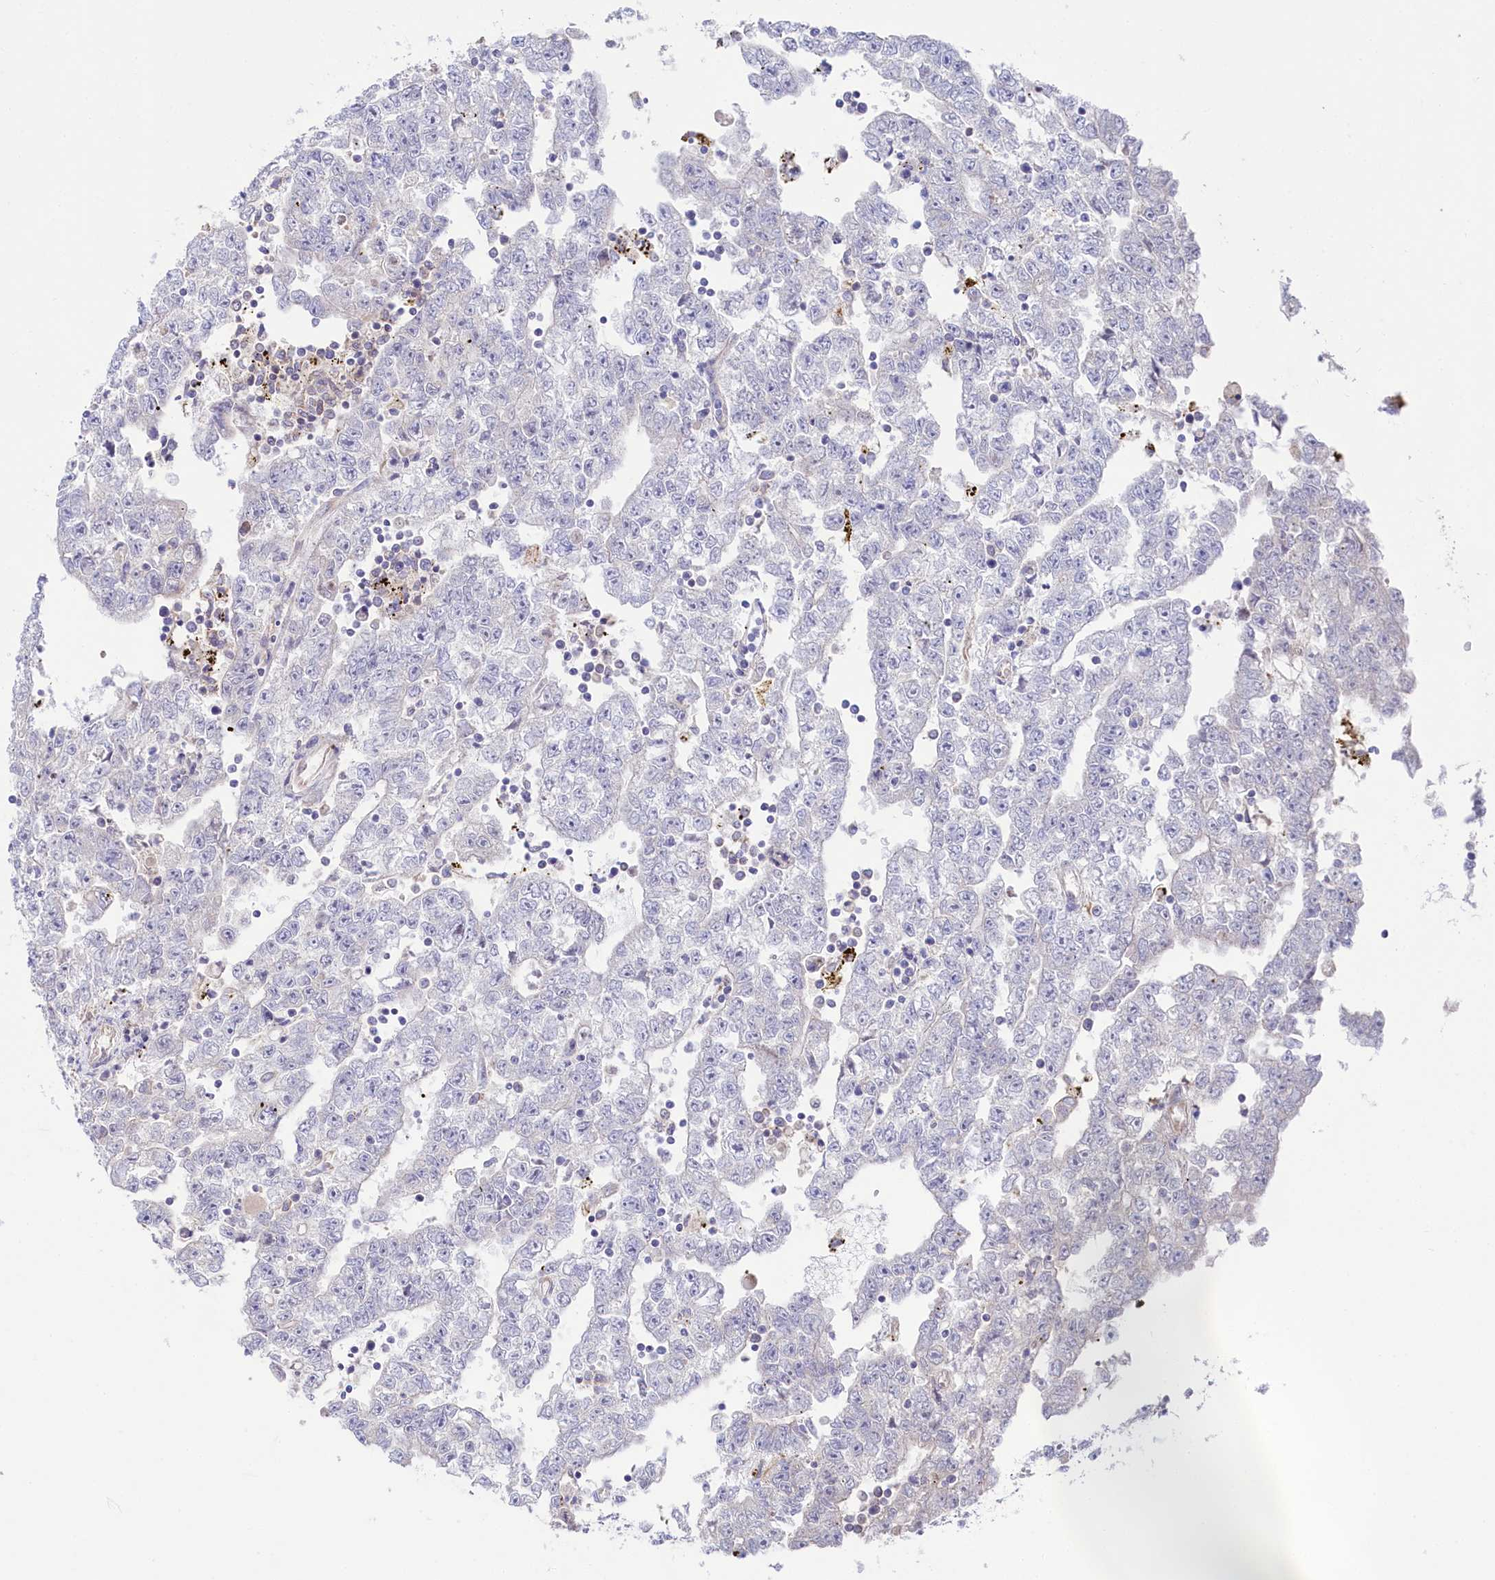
{"staining": {"intensity": "negative", "quantity": "none", "location": "none"}, "tissue": "testis cancer", "cell_type": "Tumor cells", "image_type": "cancer", "snomed": [{"axis": "morphology", "description": "Carcinoma, Embryonal, NOS"}, {"axis": "topography", "description": "Testis"}], "caption": "Human testis cancer stained for a protein using immunohistochemistry exhibits no staining in tumor cells.", "gene": "CHID1", "patient": {"sex": "male", "age": 25}}